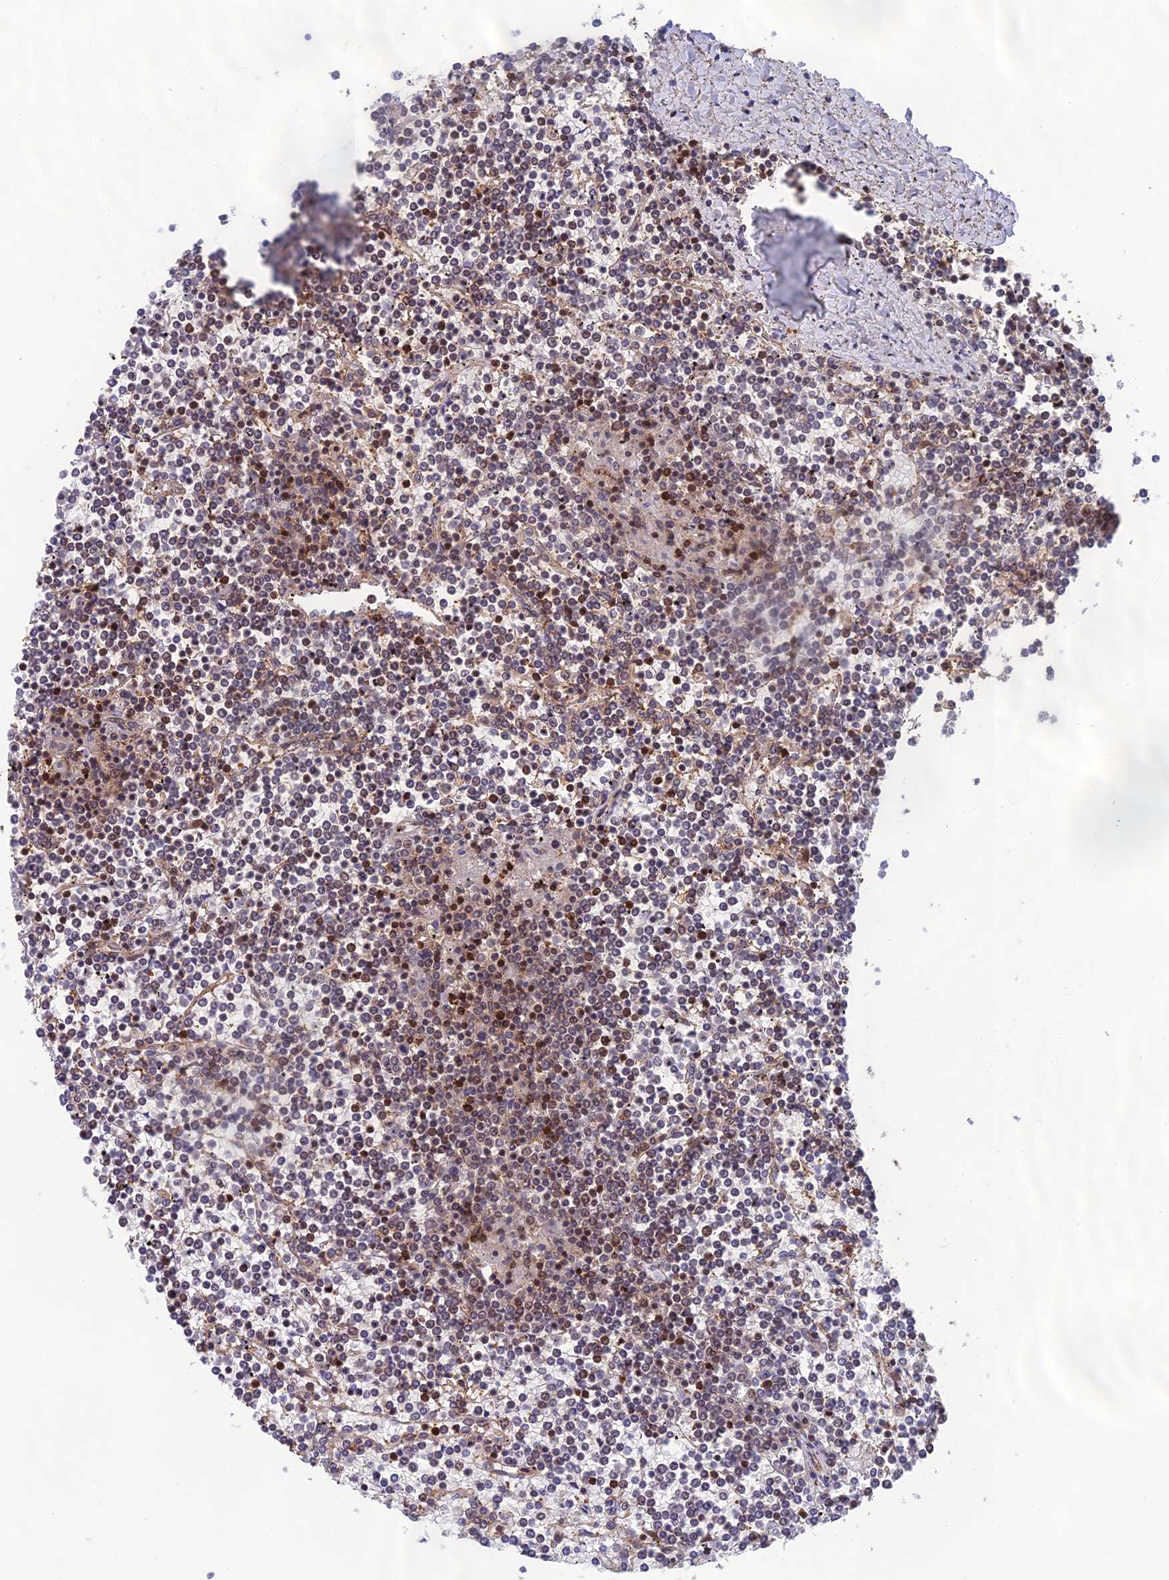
{"staining": {"intensity": "negative", "quantity": "none", "location": "none"}, "tissue": "lymphoma", "cell_type": "Tumor cells", "image_type": "cancer", "snomed": [{"axis": "morphology", "description": "Malignant lymphoma, non-Hodgkin's type, Low grade"}, {"axis": "topography", "description": "Spleen"}], "caption": "Tumor cells show no significant protein staining in low-grade malignant lymphoma, non-Hodgkin's type.", "gene": "OSBPL1A", "patient": {"sex": "female", "age": 19}}